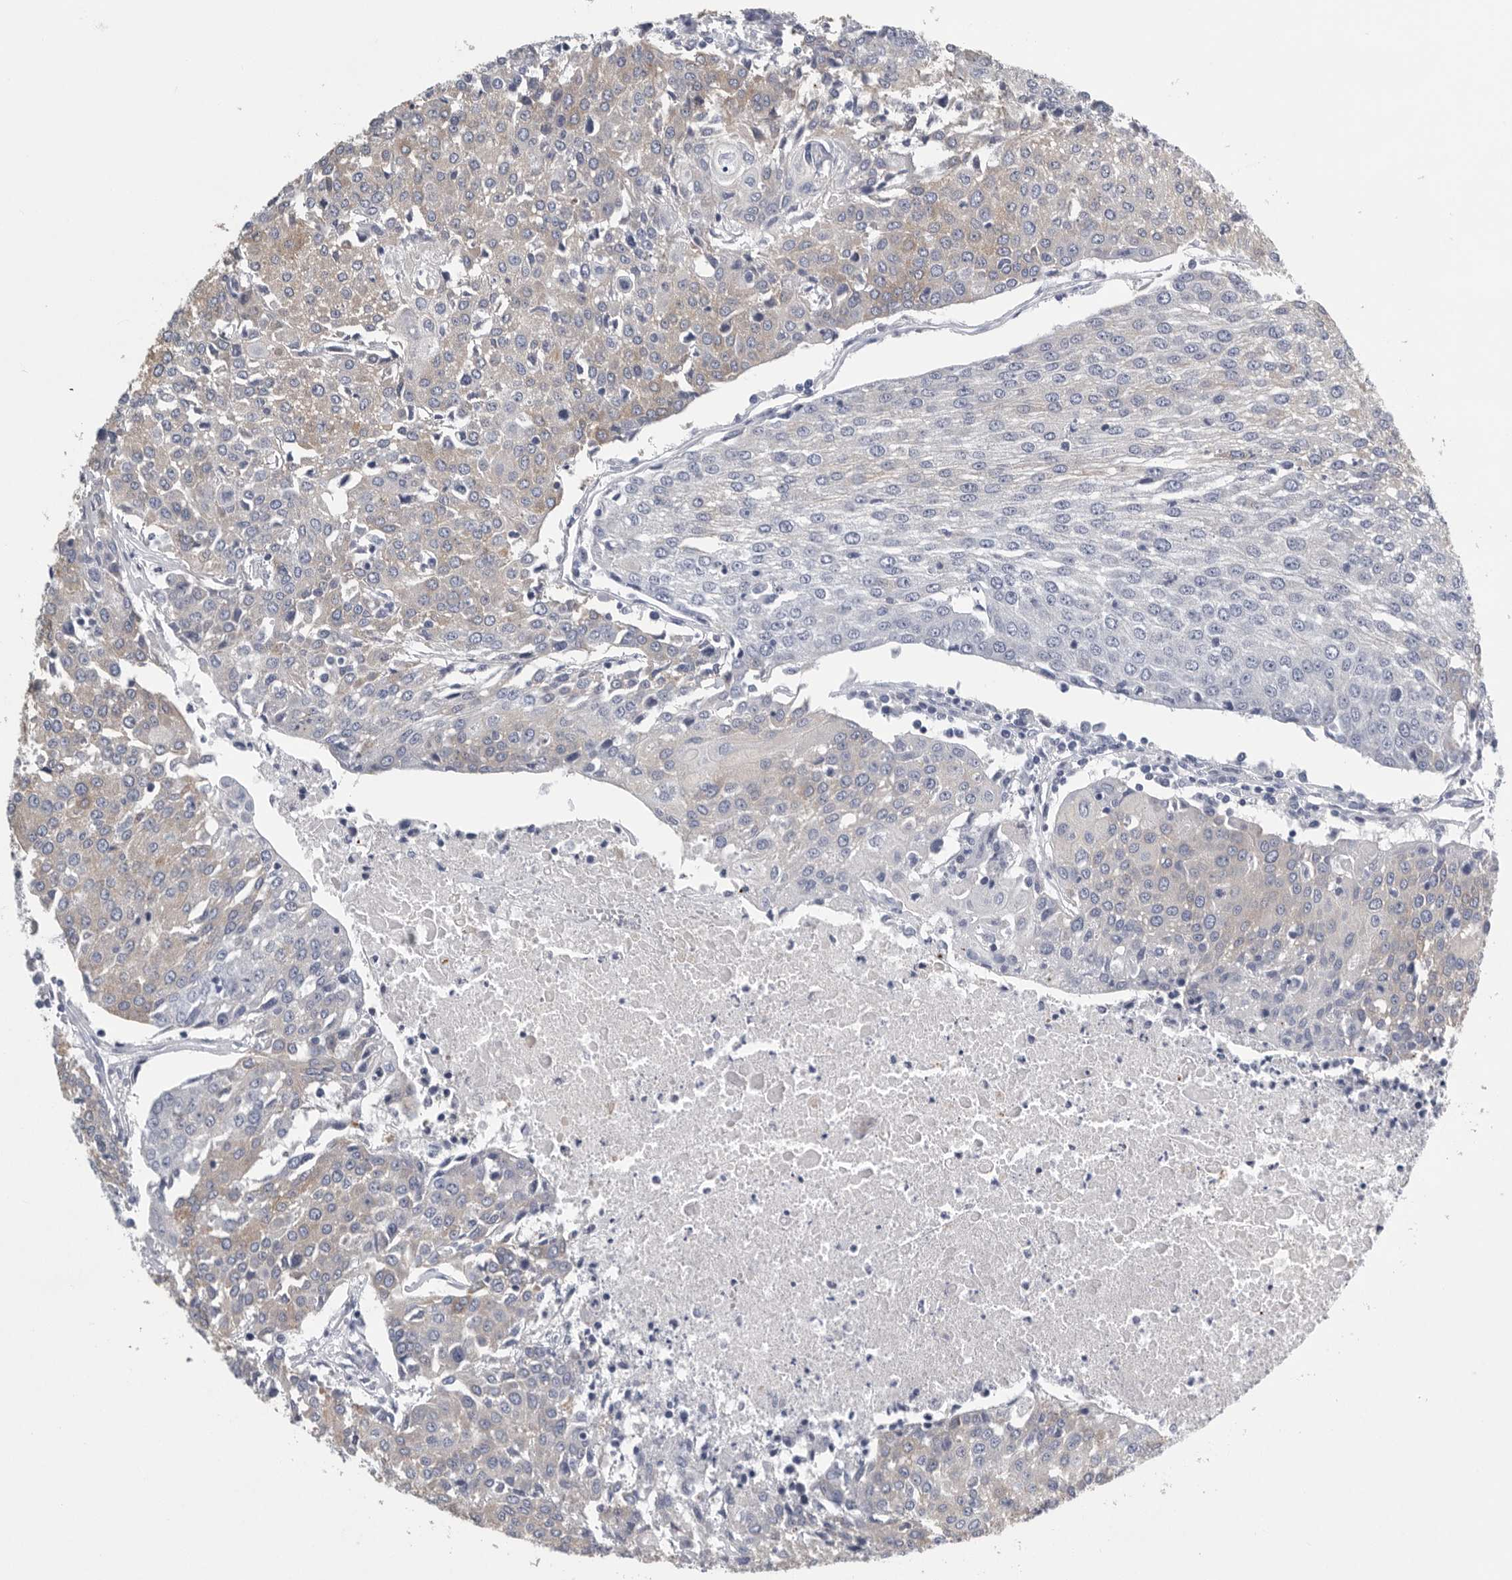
{"staining": {"intensity": "negative", "quantity": "none", "location": "none"}, "tissue": "urothelial cancer", "cell_type": "Tumor cells", "image_type": "cancer", "snomed": [{"axis": "morphology", "description": "Urothelial carcinoma, High grade"}, {"axis": "topography", "description": "Urinary bladder"}], "caption": "The histopathology image exhibits no significant expression in tumor cells of urothelial cancer.", "gene": "PDCD4", "patient": {"sex": "female", "age": 85}}